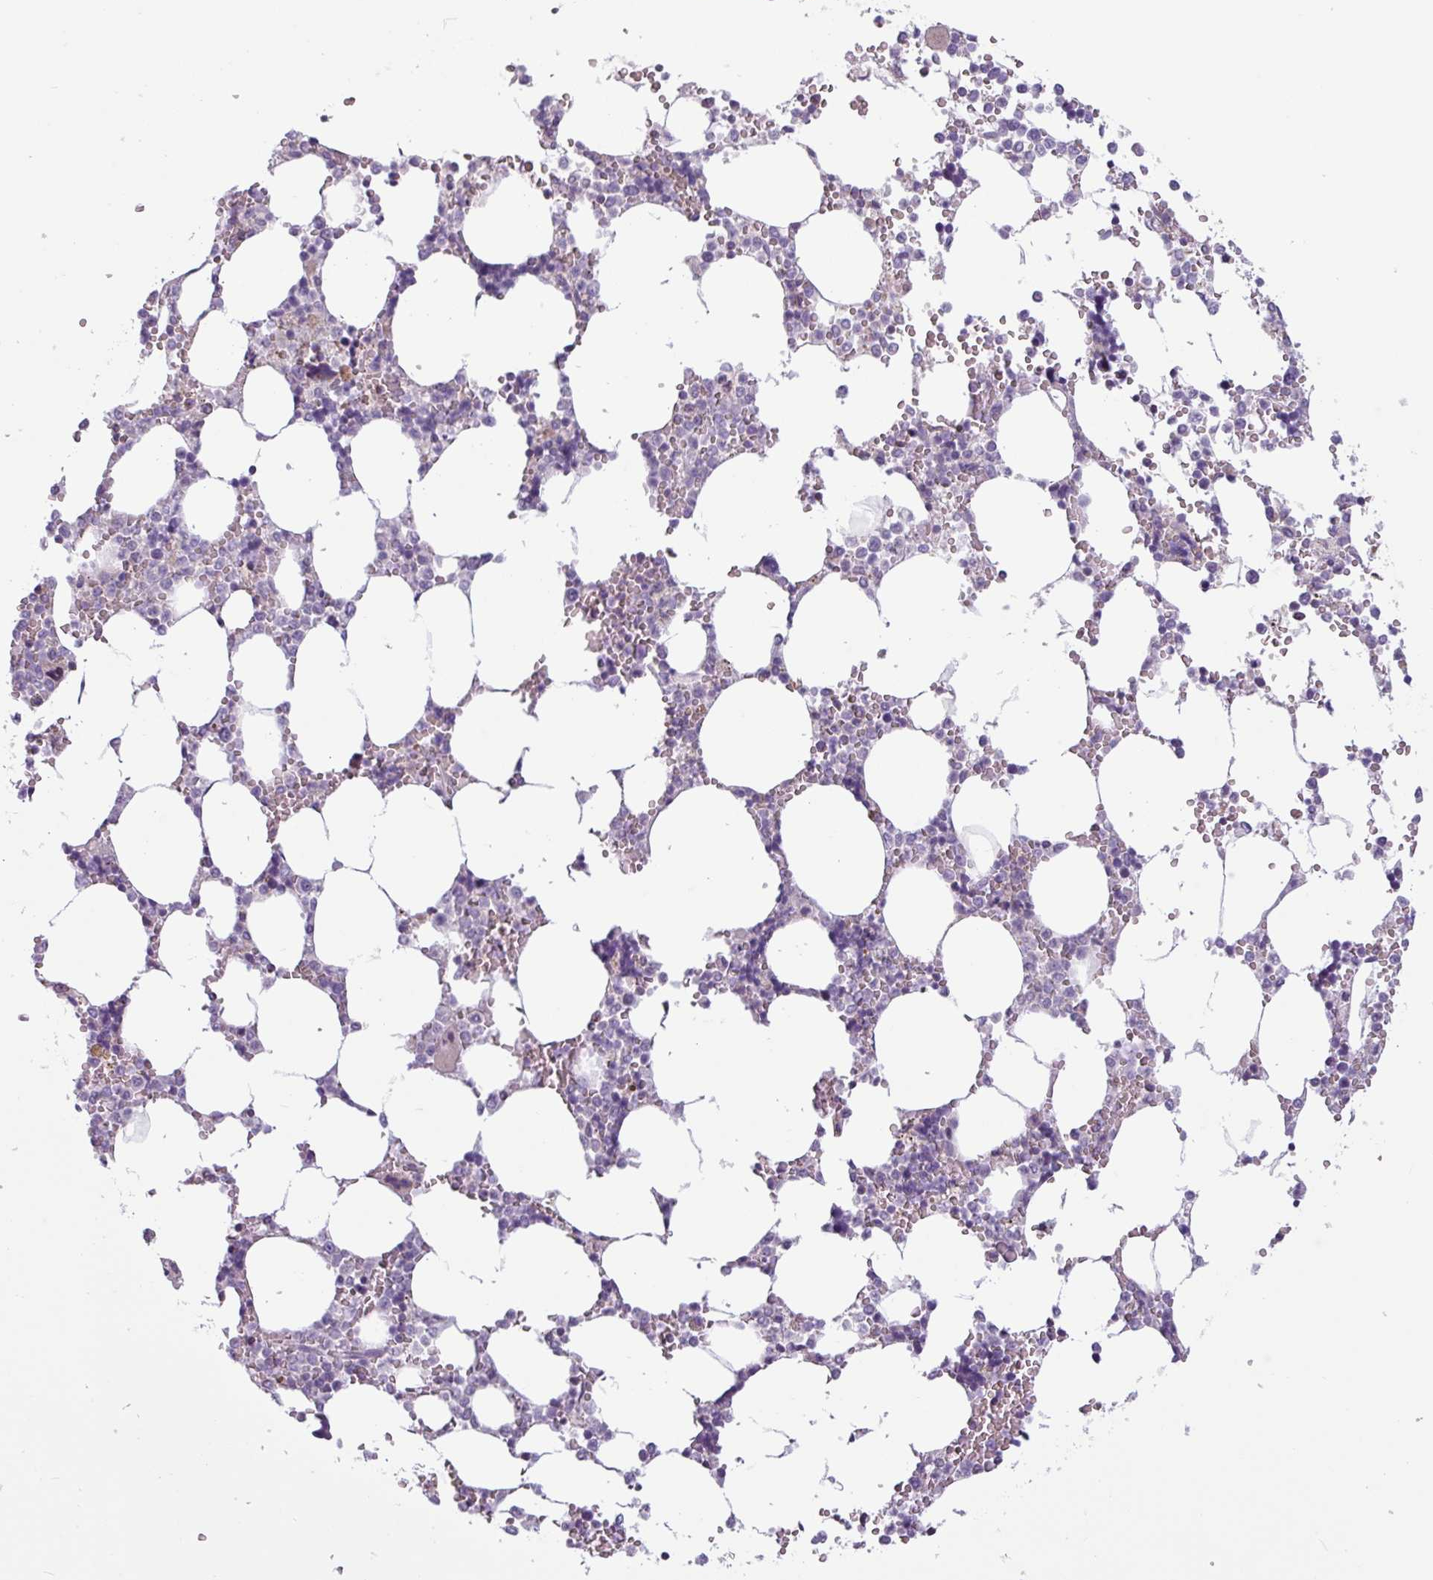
{"staining": {"intensity": "negative", "quantity": "none", "location": "none"}, "tissue": "bone marrow", "cell_type": "Hematopoietic cells", "image_type": "normal", "snomed": [{"axis": "morphology", "description": "Normal tissue, NOS"}, {"axis": "topography", "description": "Bone marrow"}], "caption": "Immunohistochemistry micrograph of unremarkable human bone marrow stained for a protein (brown), which exhibits no expression in hematopoietic cells.", "gene": "CAMK1", "patient": {"sex": "male", "age": 64}}